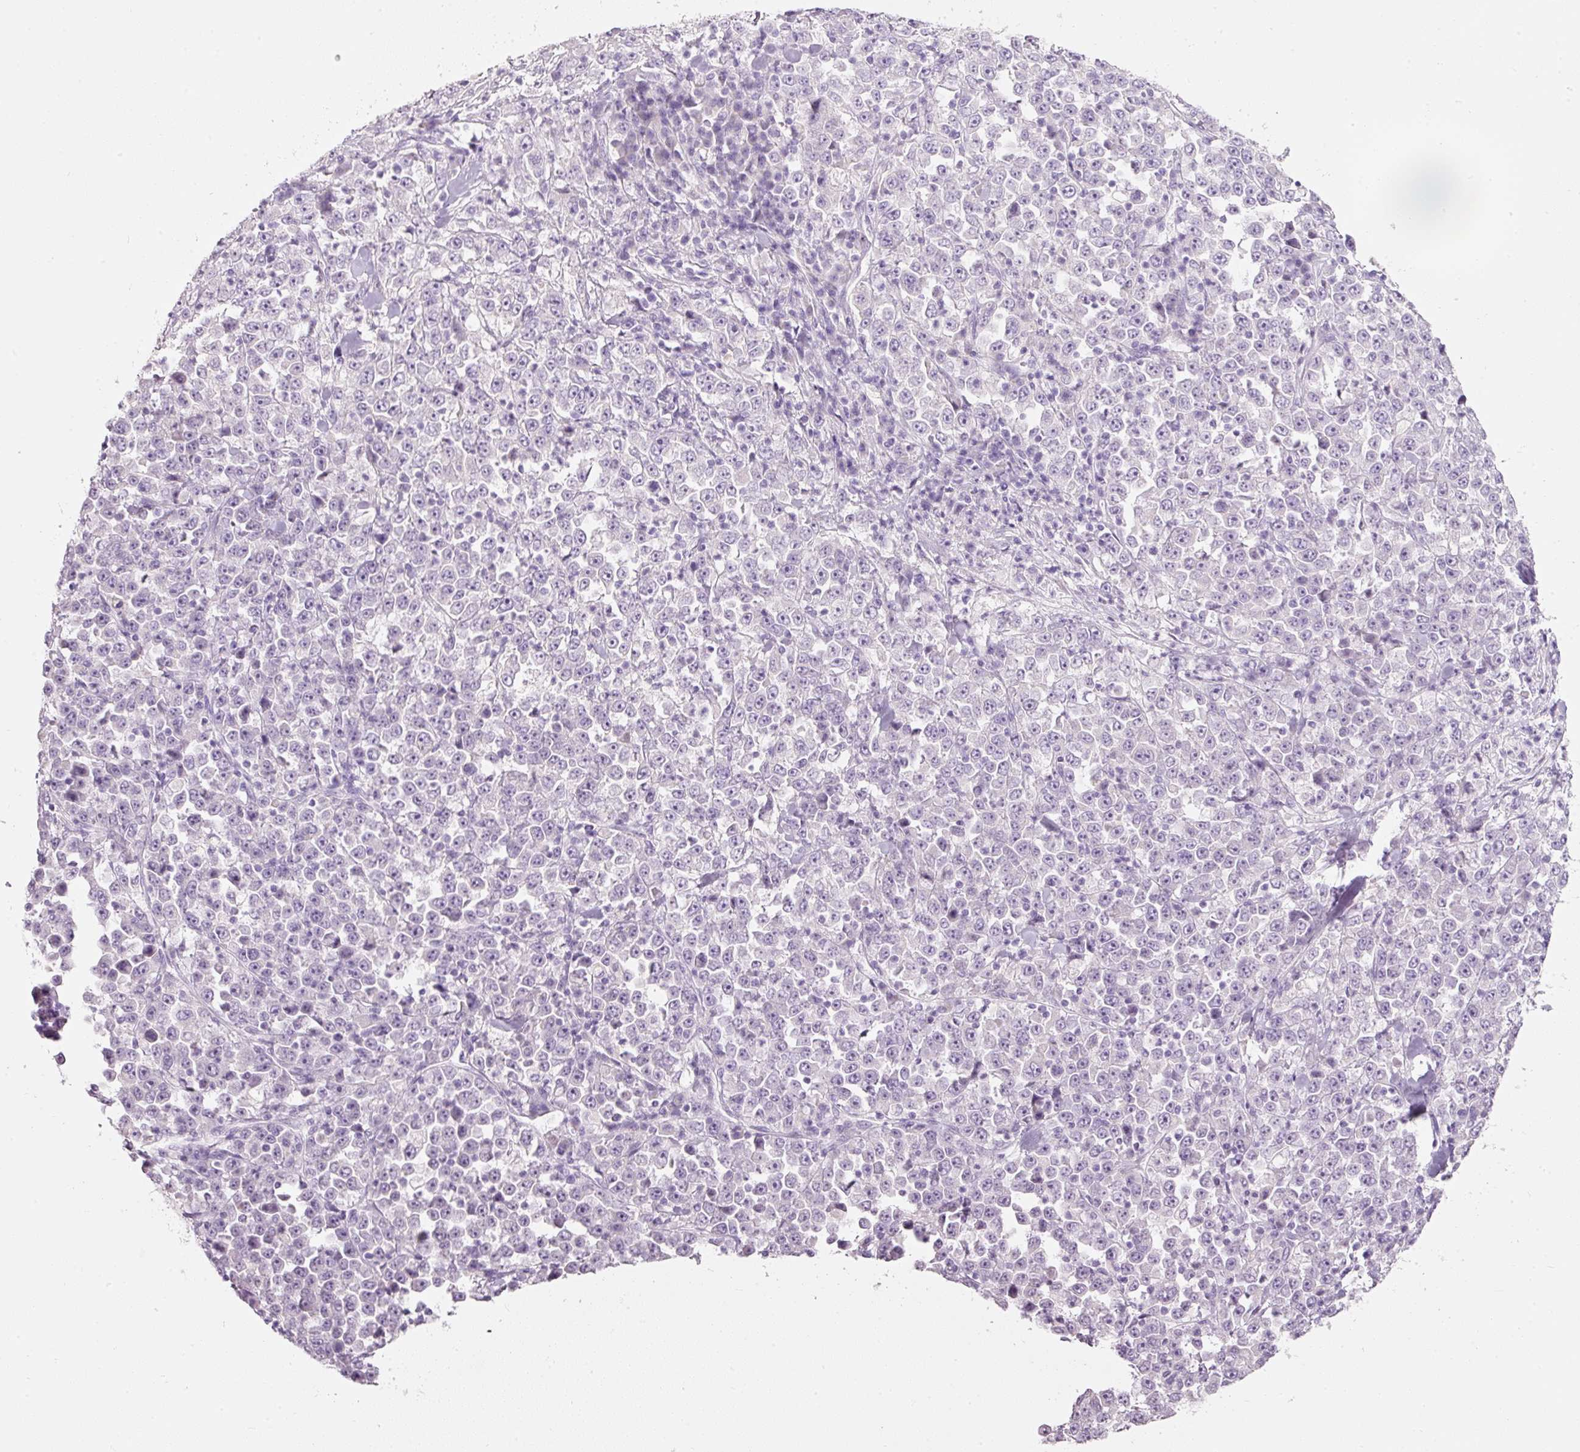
{"staining": {"intensity": "negative", "quantity": "none", "location": "none"}, "tissue": "stomach cancer", "cell_type": "Tumor cells", "image_type": "cancer", "snomed": [{"axis": "morphology", "description": "Normal tissue, NOS"}, {"axis": "morphology", "description": "Adenocarcinoma, NOS"}, {"axis": "topography", "description": "Stomach, upper"}, {"axis": "topography", "description": "Stomach"}], "caption": "This is an IHC micrograph of human adenocarcinoma (stomach). There is no expression in tumor cells.", "gene": "PDXDC1", "patient": {"sex": "male", "age": 59}}